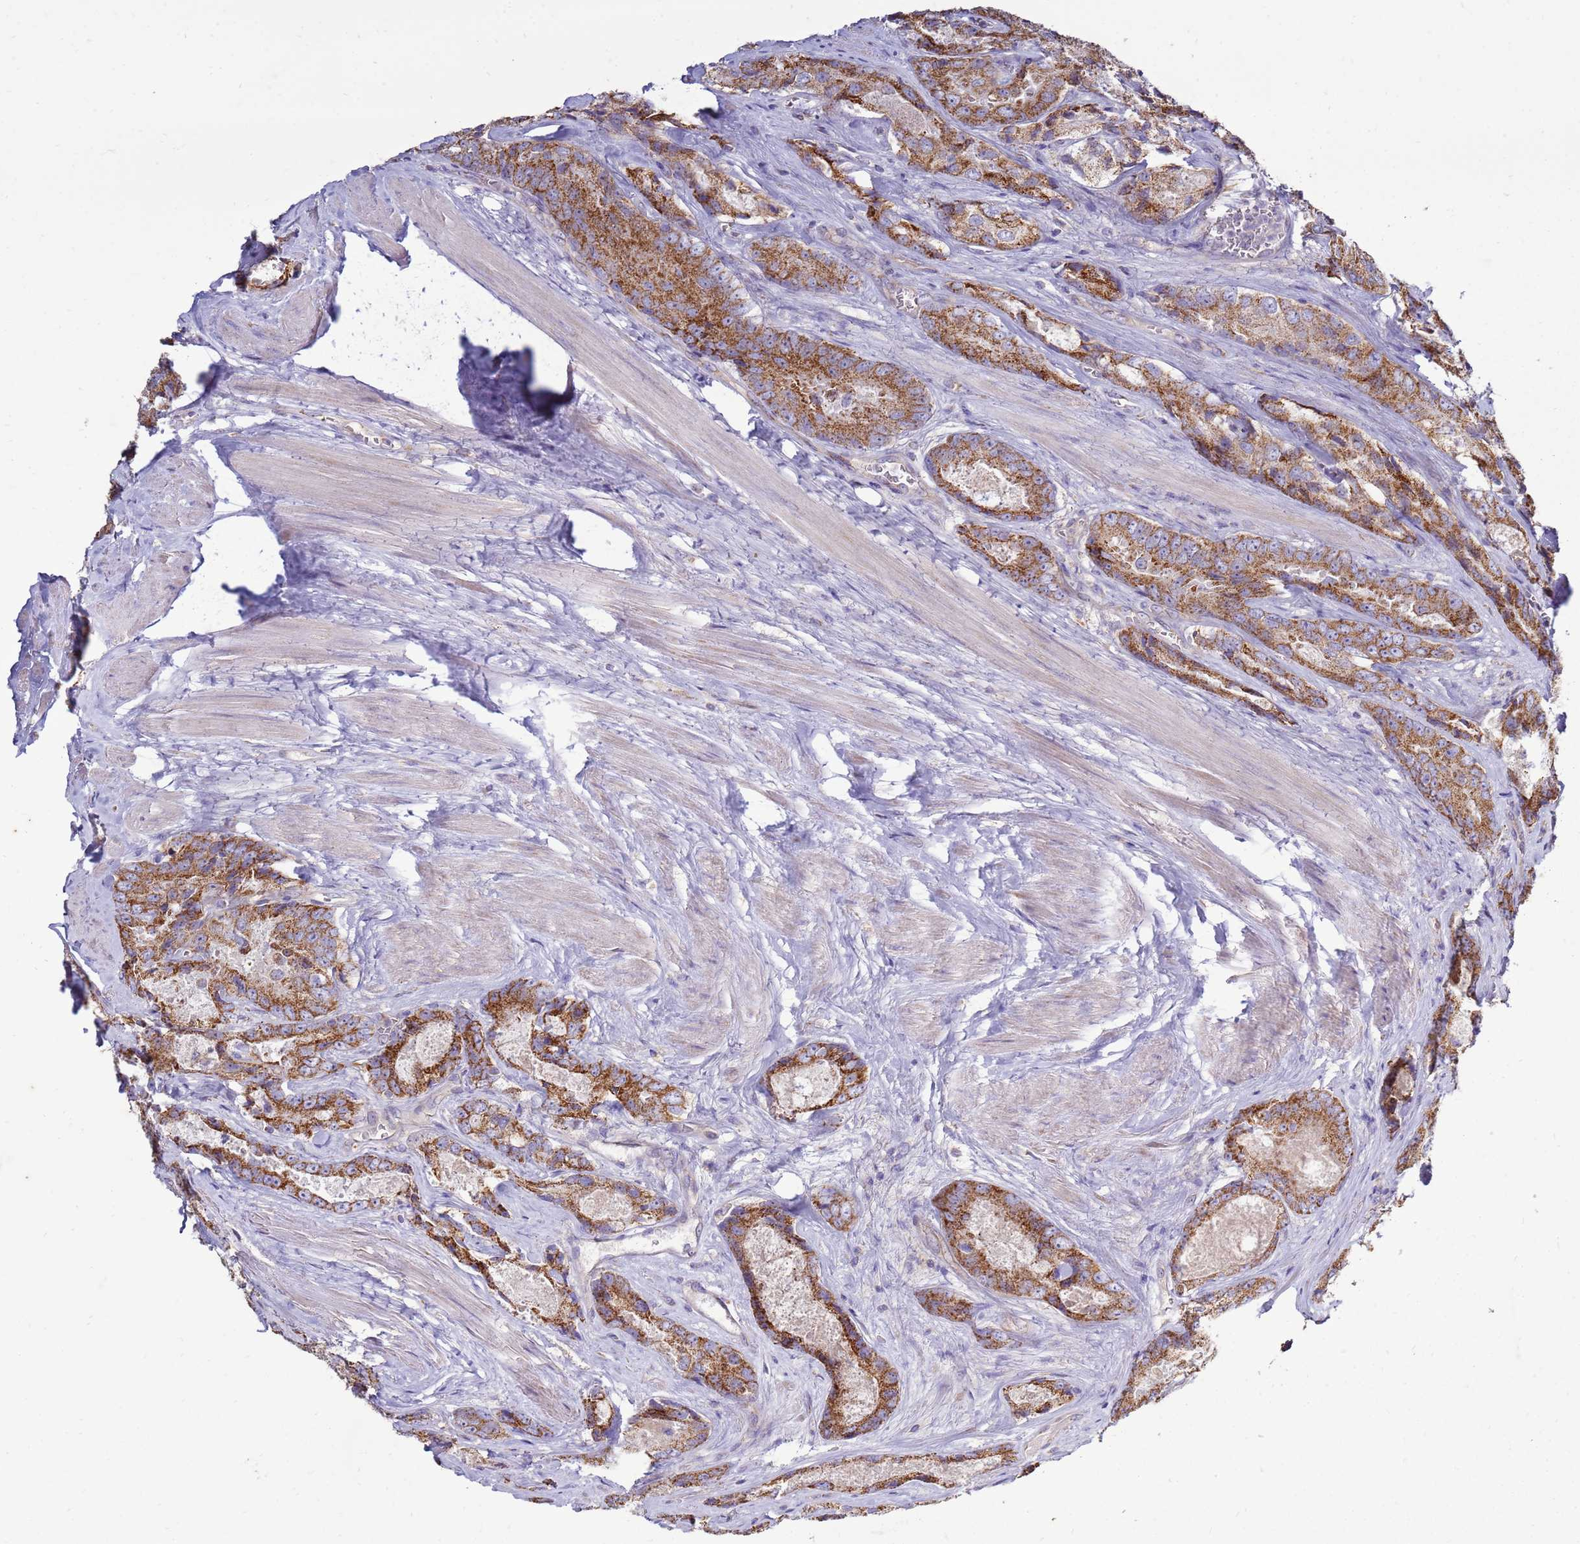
{"staining": {"intensity": "moderate", "quantity": ">75%", "location": "cytoplasmic/membranous"}, "tissue": "prostate cancer", "cell_type": "Tumor cells", "image_type": "cancer", "snomed": [{"axis": "morphology", "description": "Adenocarcinoma, Low grade"}, {"axis": "topography", "description": "Prostate"}], "caption": "Tumor cells demonstrate medium levels of moderate cytoplasmic/membranous staining in approximately >75% of cells in human prostate cancer (low-grade adenocarcinoma). The protein of interest is stained brown, and the nuclei are stained in blue (DAB (3,3'-diaminobenzidine) IHC with brightfield microscopy, high magnification).", "gene": "TRAPPC4", "patient": {"sex": "male", "age": 68}}